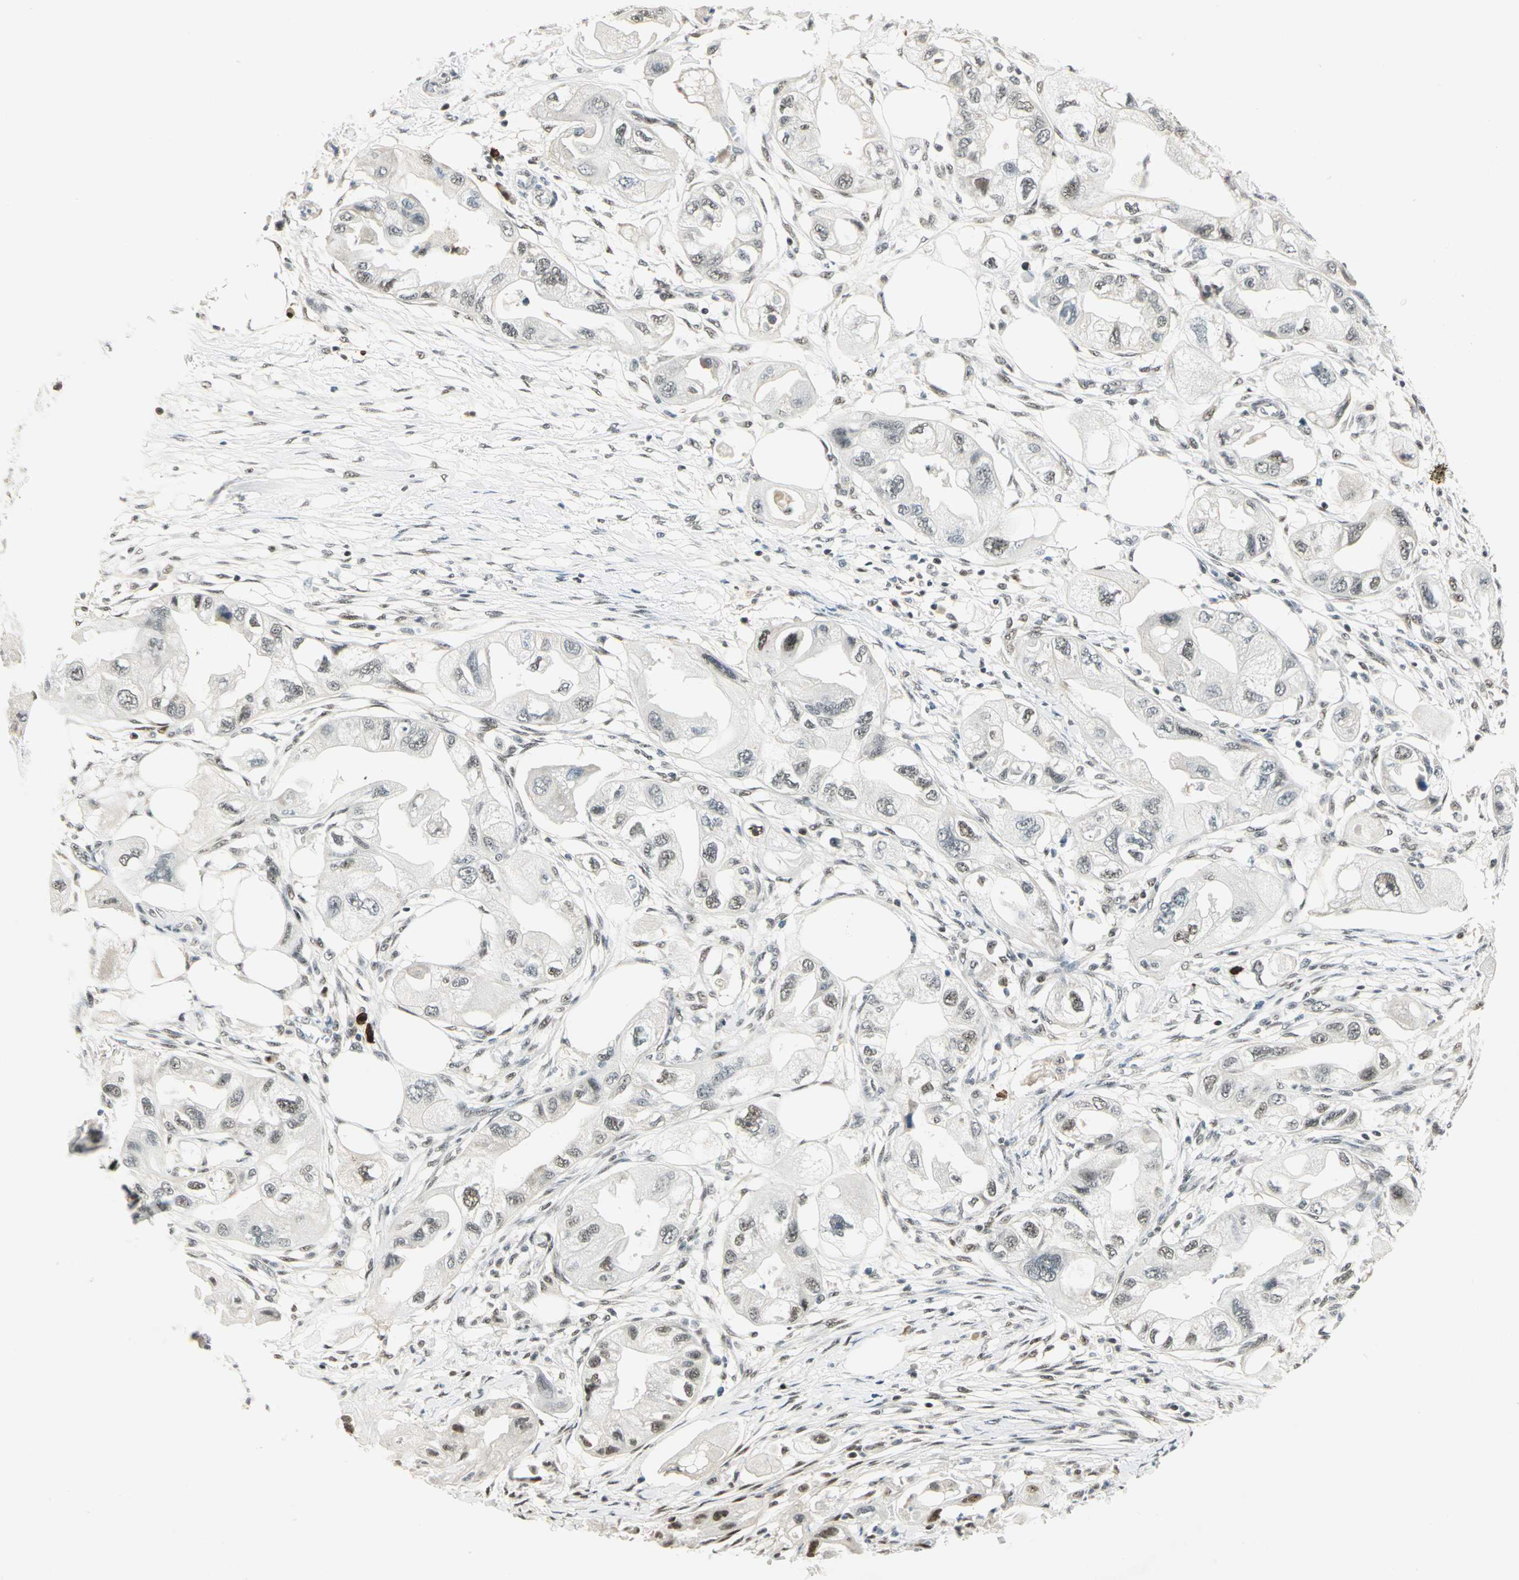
{"staining": {"intensity": "weak", "quantity": "25%-75%", "location": "nuclear"}, "tissue": "endometrial cancer", "cell_type": "Tumor cells", "image_type": "cancer", "snomed": [{"axis": "morphology", "description": "Adenocarcinoma, NOS"}, {"axis": "topography", "description": "Endometrium"}], "caption": "Immunohistochemical staining of endometrial adenocarcinoma demonstrates low levels of weak nuclear expression in about 25%-75% of tumor cells. (IHC, brightfield microscopy, high magnification).", "gene": "CCNT1", "patient": {"sex": "female", "age": 67}}